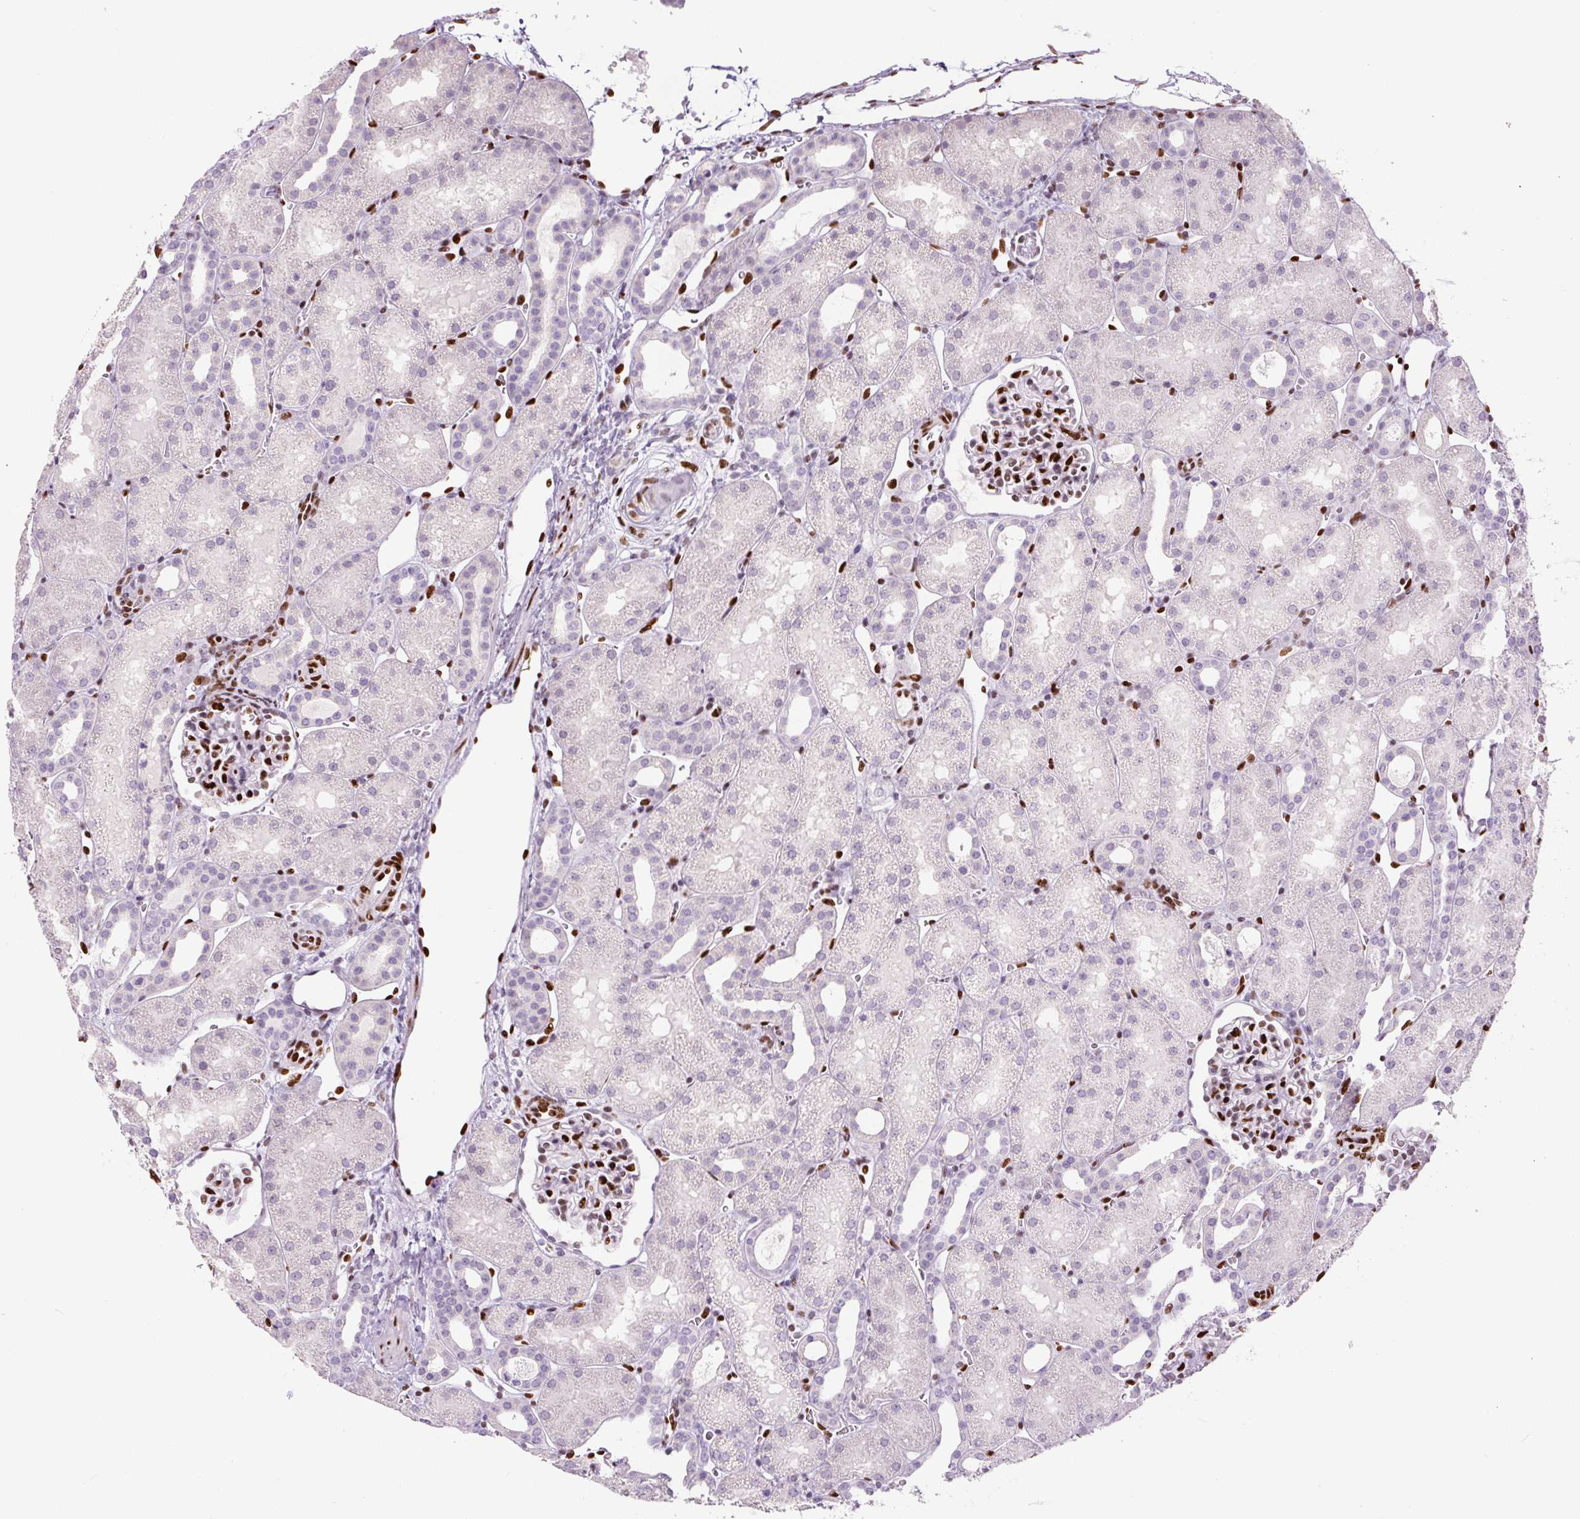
{"staining": {"intensity": "strong", "quantity": "25%-75%", "location": "nuclear"}, "tissue": "kidney", "cell_type": "Cells in glomeruli", "image_type": "normal", "snomed": [{"axis": "morphology", "description": "Normal tissue, NOS"}, {"axis": "topography", "description": "Kidney"}], "caption": "Kidney stained with immunohistochemistry (IHC) exhibits strong nuclear expression in about 25%-75% of cells in glomeruli.", "gene": "ZEB1", "patient": {"sex": "male", "age": 2}}